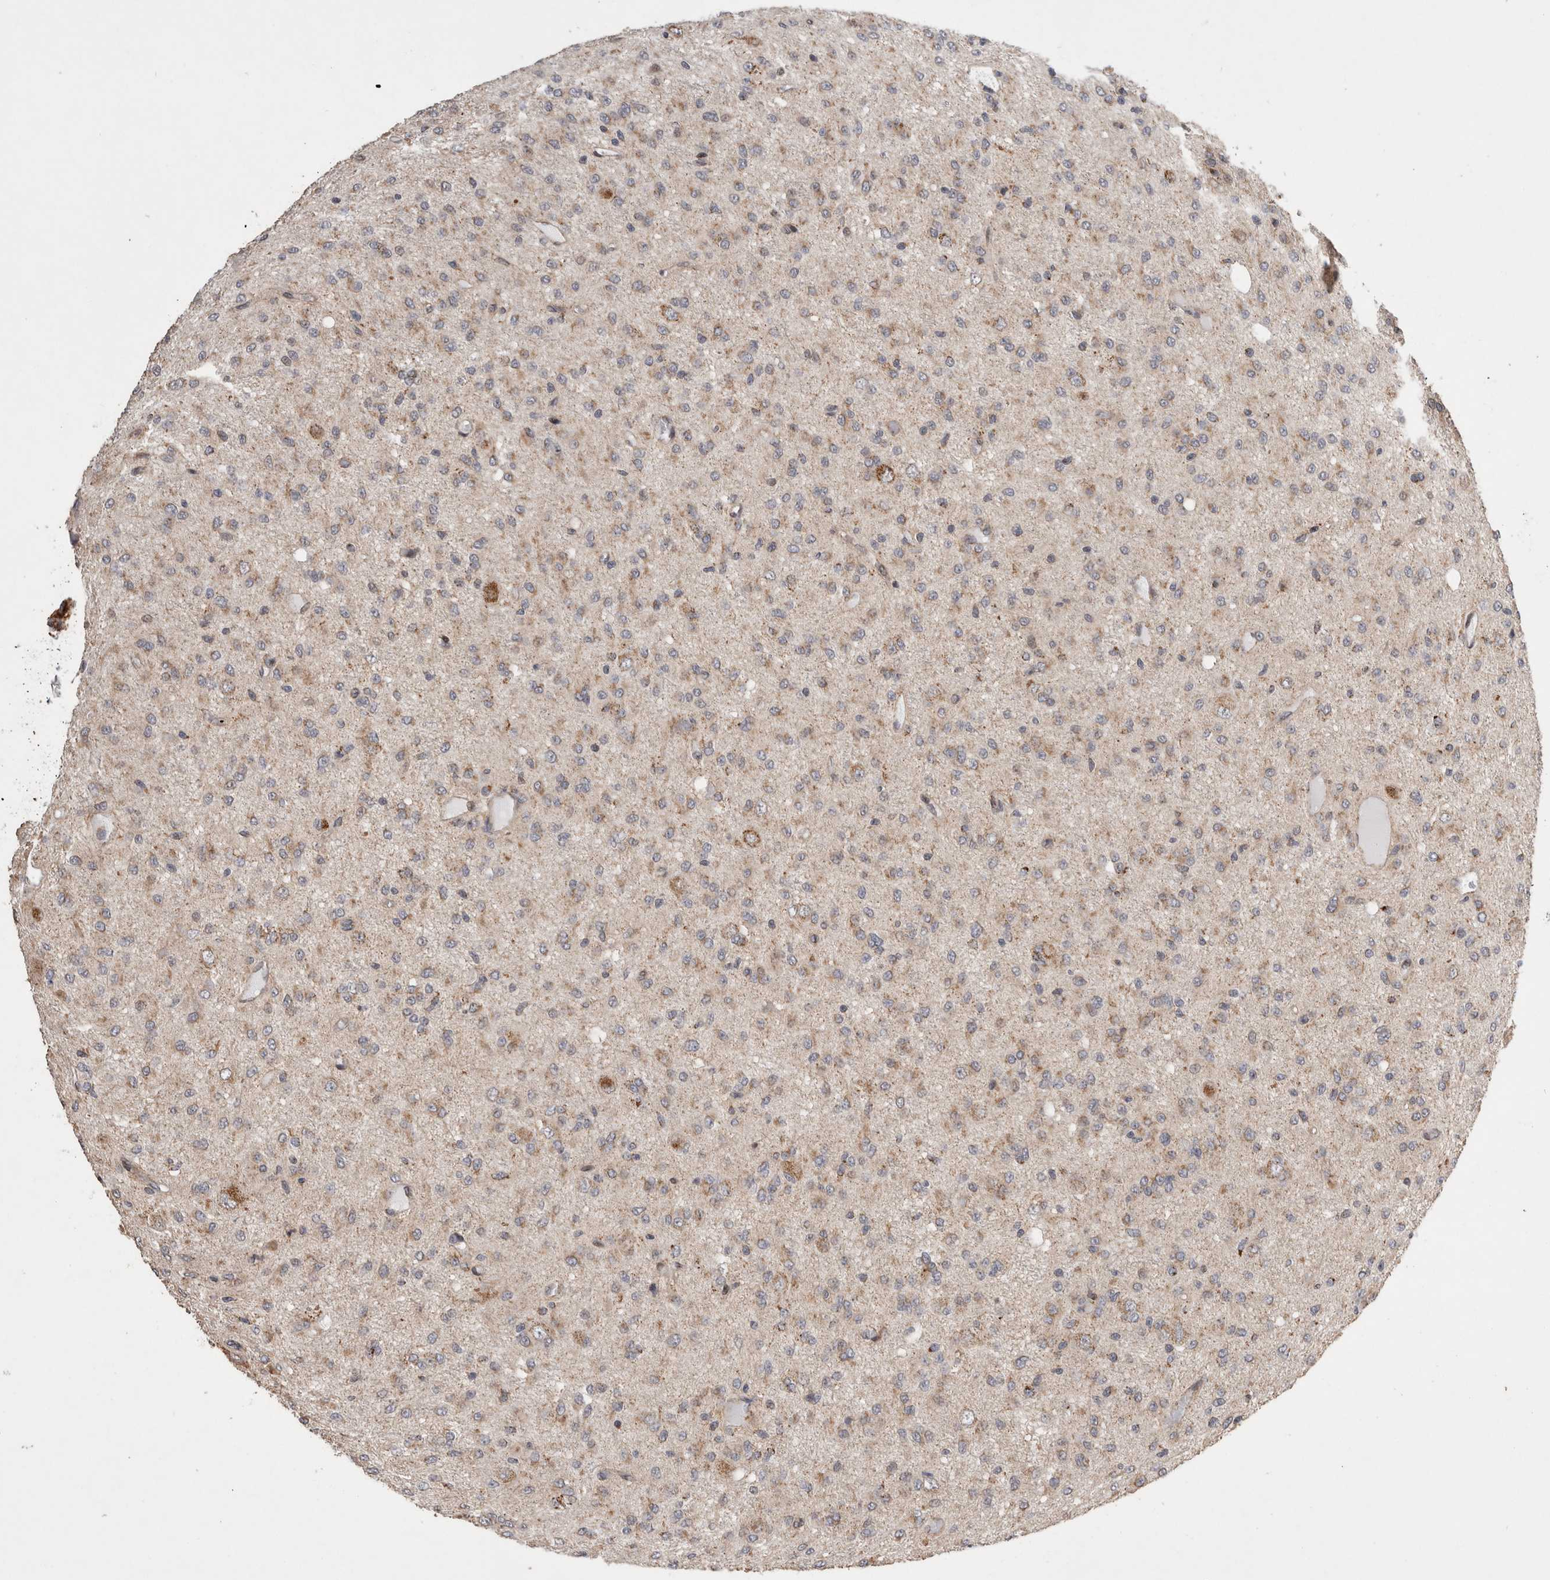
{"staining": {"intensity": "weak", "quantity": "25%-75%", "location": "cytoplasmic/membranous"}, "tissue": "glioma", "cell_type": "Tumor cells", "image_type": "cancer", "snomed": [{"axis": "morphology", "description": "Glioma, malignant, High grade"}, {"axis": "topography", "description": "Brain"}], "caption": "A high-resolution image shows IHC staining of glioma, which reveals weak cytoplasmic/membranous expression in approximately 25%-75% of tumor cells.", "gene": "MRPL37", "patient": {"sex": "female", "age": 59}}